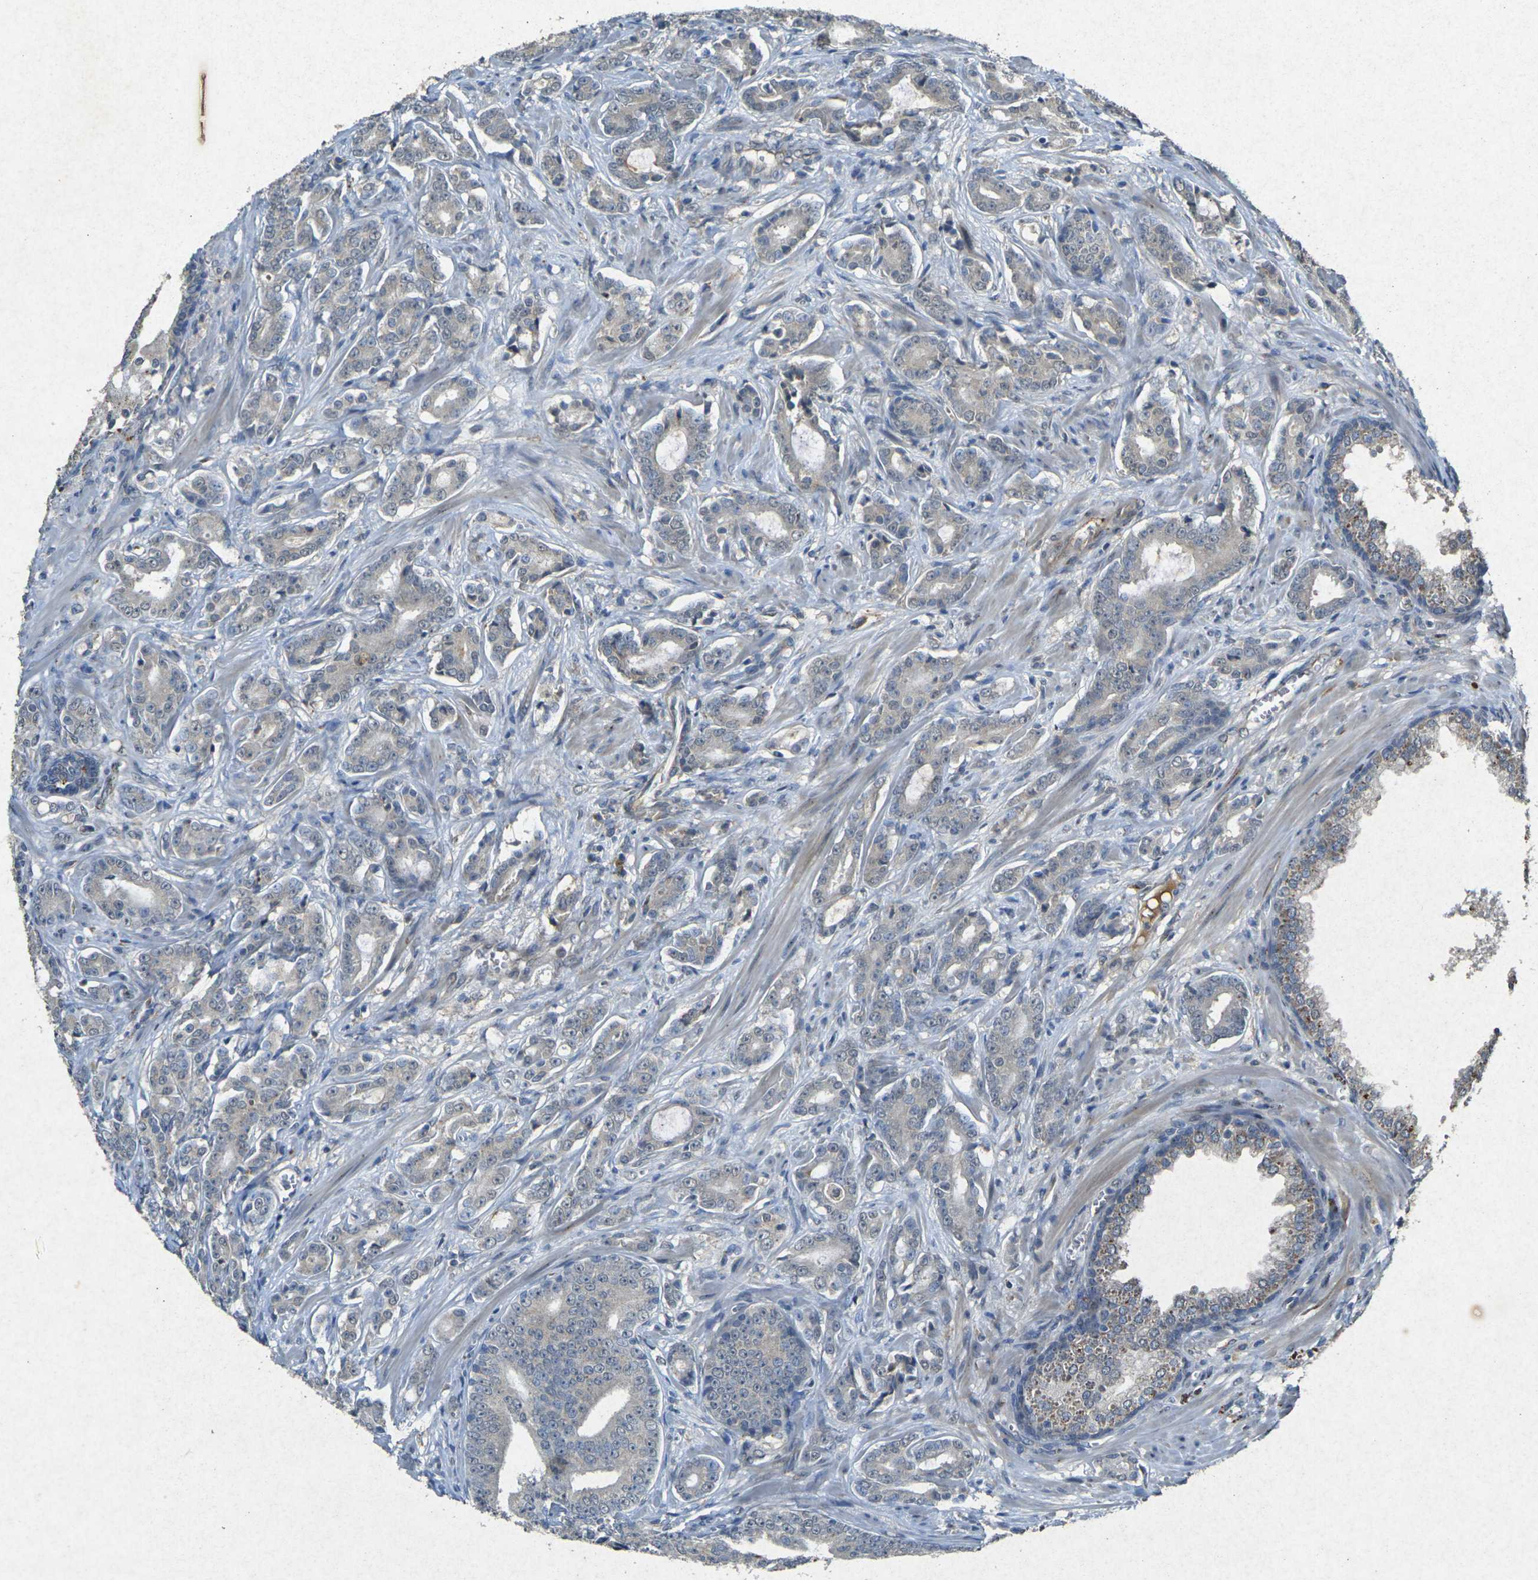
{"staining": {"intensity": "negative", "quantity": "none", "location": "none"}, "tissue": "prostate cancer", "cell_type": "Tumor cells", "image_type": "cancer", "snomed": [{"axis": "morphology", "description": "Adenocarcinoma, Low grade"}, {"axis": "topography", "description": "Prostate"}], "caption": "Micrograph shows no significant protein positivity in tumor cells of prostate cancer.", "gene": "RGMA", "patient": {"sex": "male", "age": 58}}